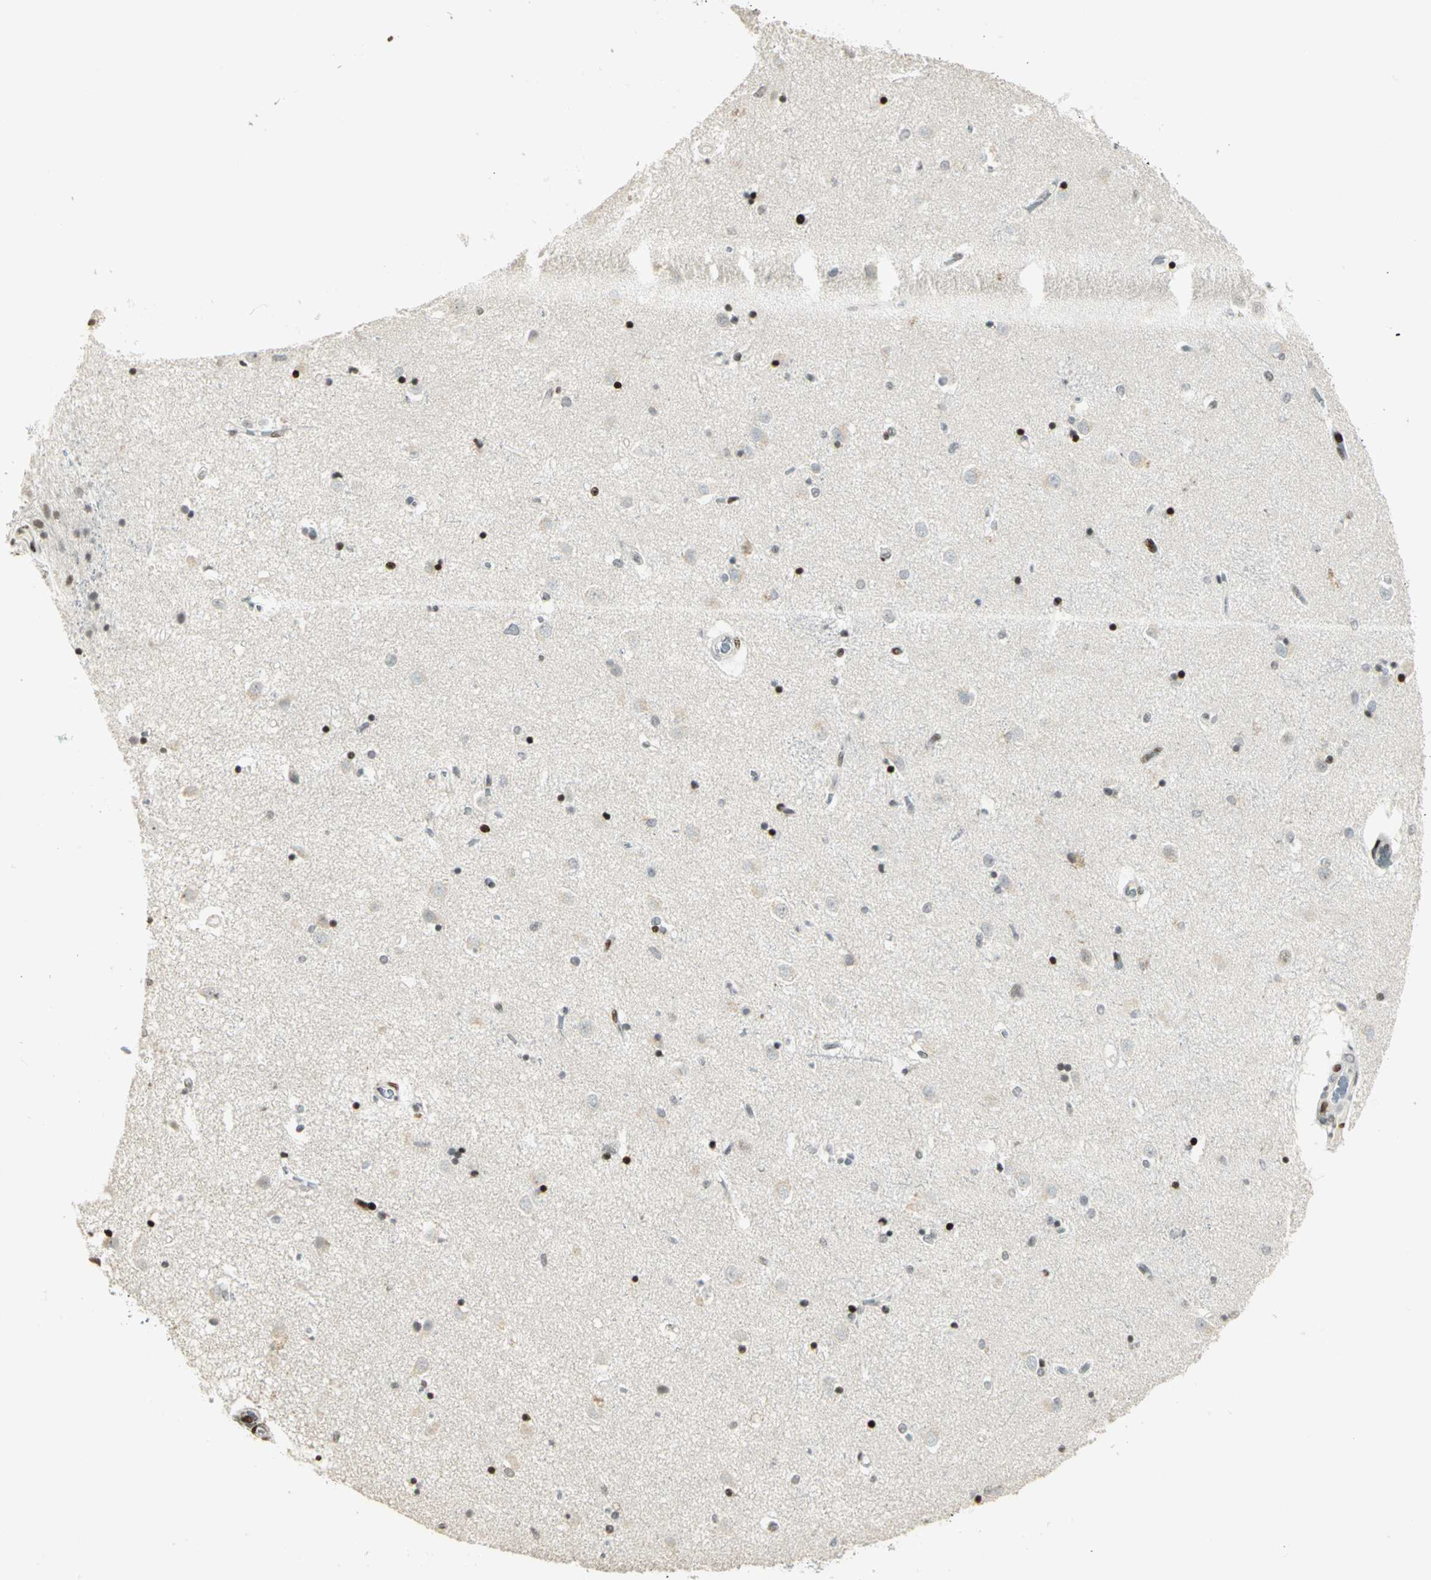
{"staining": {"intensity": "strong", "quantity": "<25%", "location": "nuclear"}, "tissue": "caudate", "cell_type": "Glial cells", "image_type": "normal", "snomed": [{"axis": "morphology", "description": "Normal tissue, NOS"}, {"axis": "topography", "description": "Lateral ventricle wall"}], "caption": "High-magnification brightfield microscopy of normal caudate stained with DAB (brown) and counterstained with hematoxylin (blue). glial cells exhibit strong nuclear staining is present in approximately<25% of cells. The staining was performed using DAB to visualize the protein expression in brown, while the nuclei were stained in blue with hematoxylin (Magnification: 20x).", "gene": "KDM1A", "patient": {"sex": "female", "age": 54}}